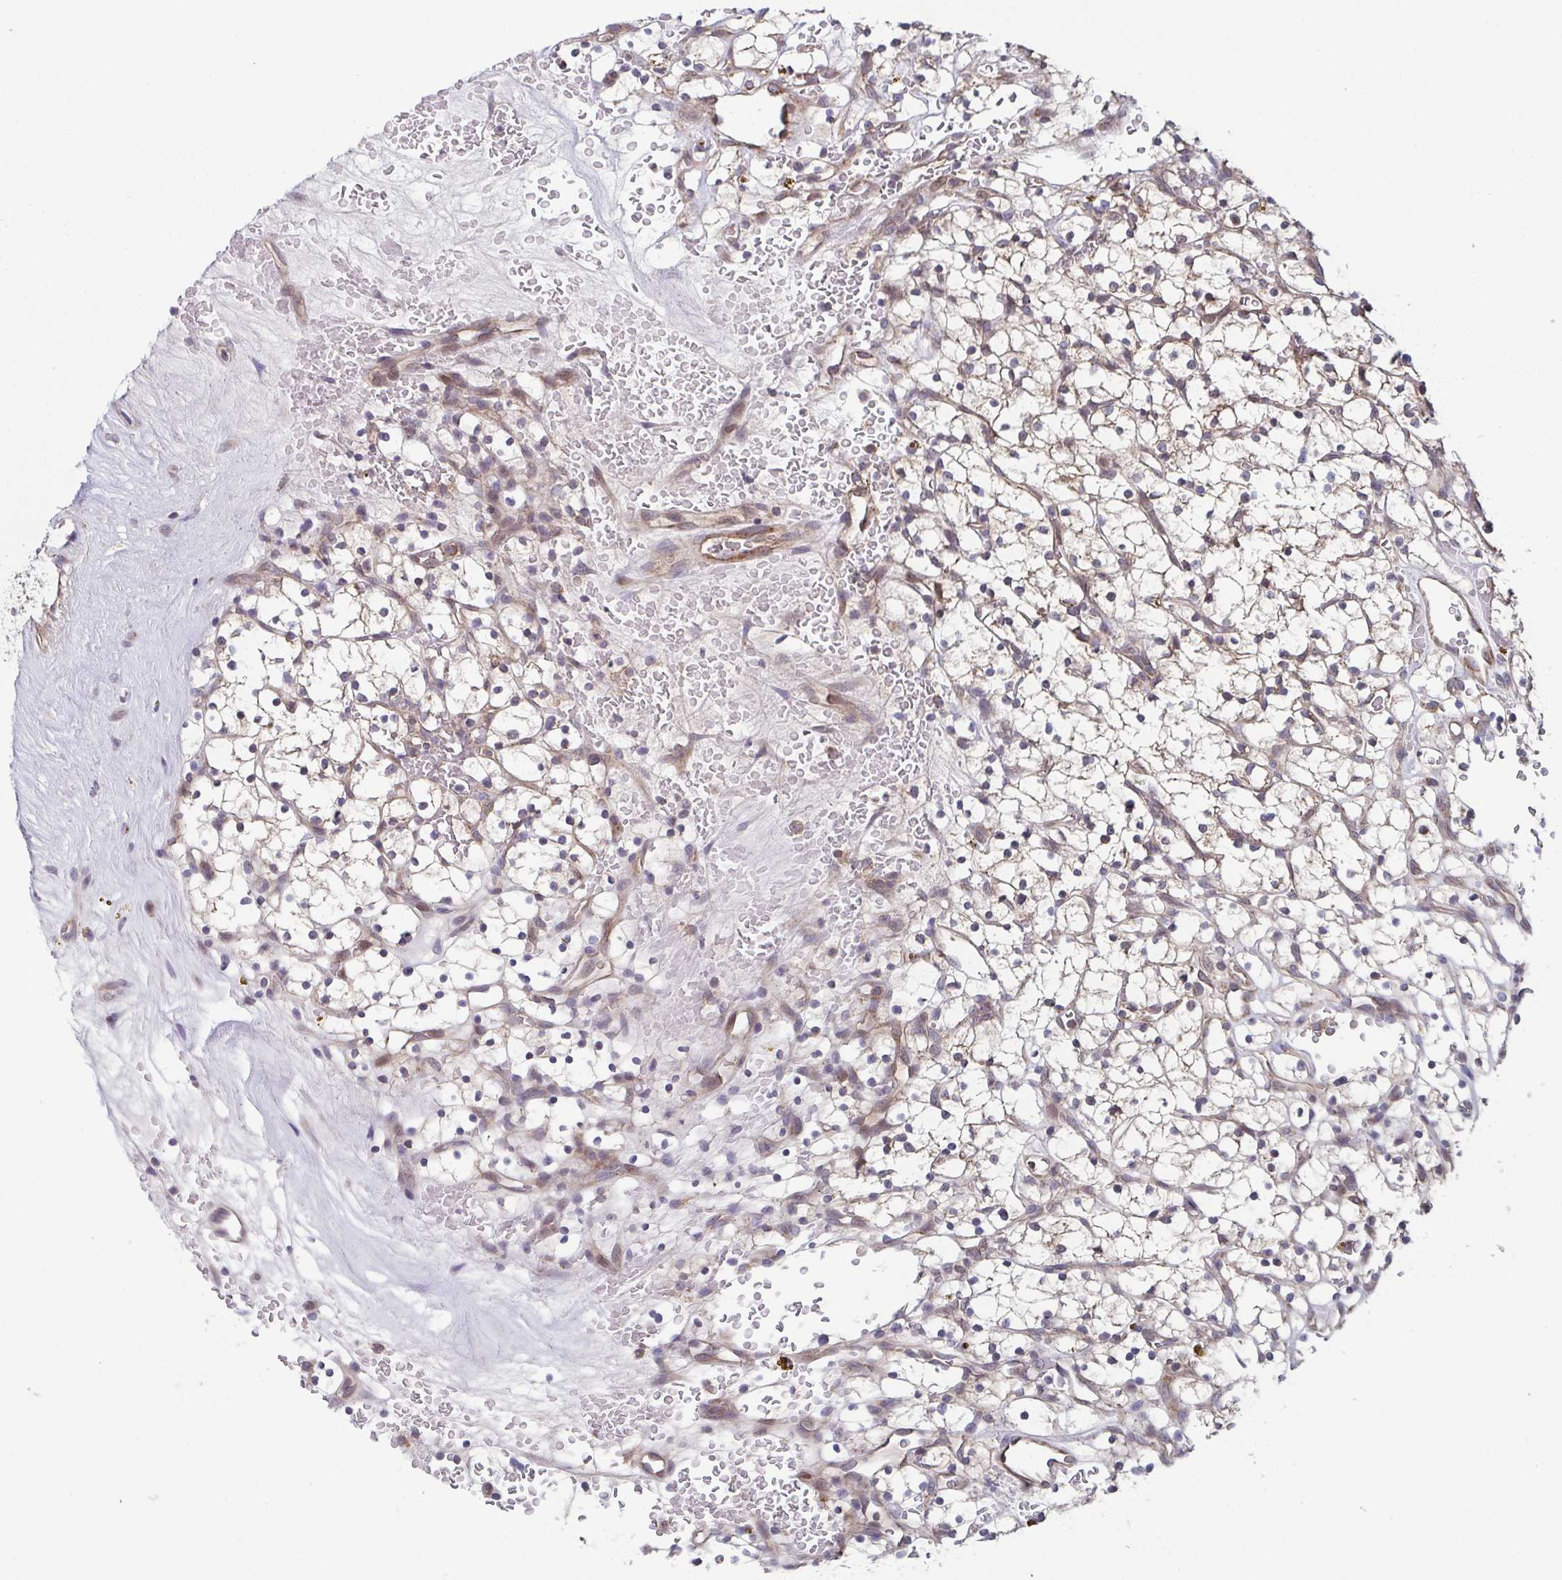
{"staining": {"intensity": "weak", "quantity": "25%-75%", "location": "cytoplasmic/membranous"}, "tissue": "renal cancer", "cell_type": "Tumor cells", "image_type": "cancer", "snomed": [{"axis": "morphology", "description": "Adenocarcinoma, NOS"}, {"axis": "topography", "description": "Kidney"}], "caption": "Protein expression analysis of adenocarcinoma (renal) demonstrates weak cytoplasmic/membranous positivity in approximately 25%-75% of tumor cells.", "gene": "TTC19", "patient": {"sex": "female", "age": 64}}